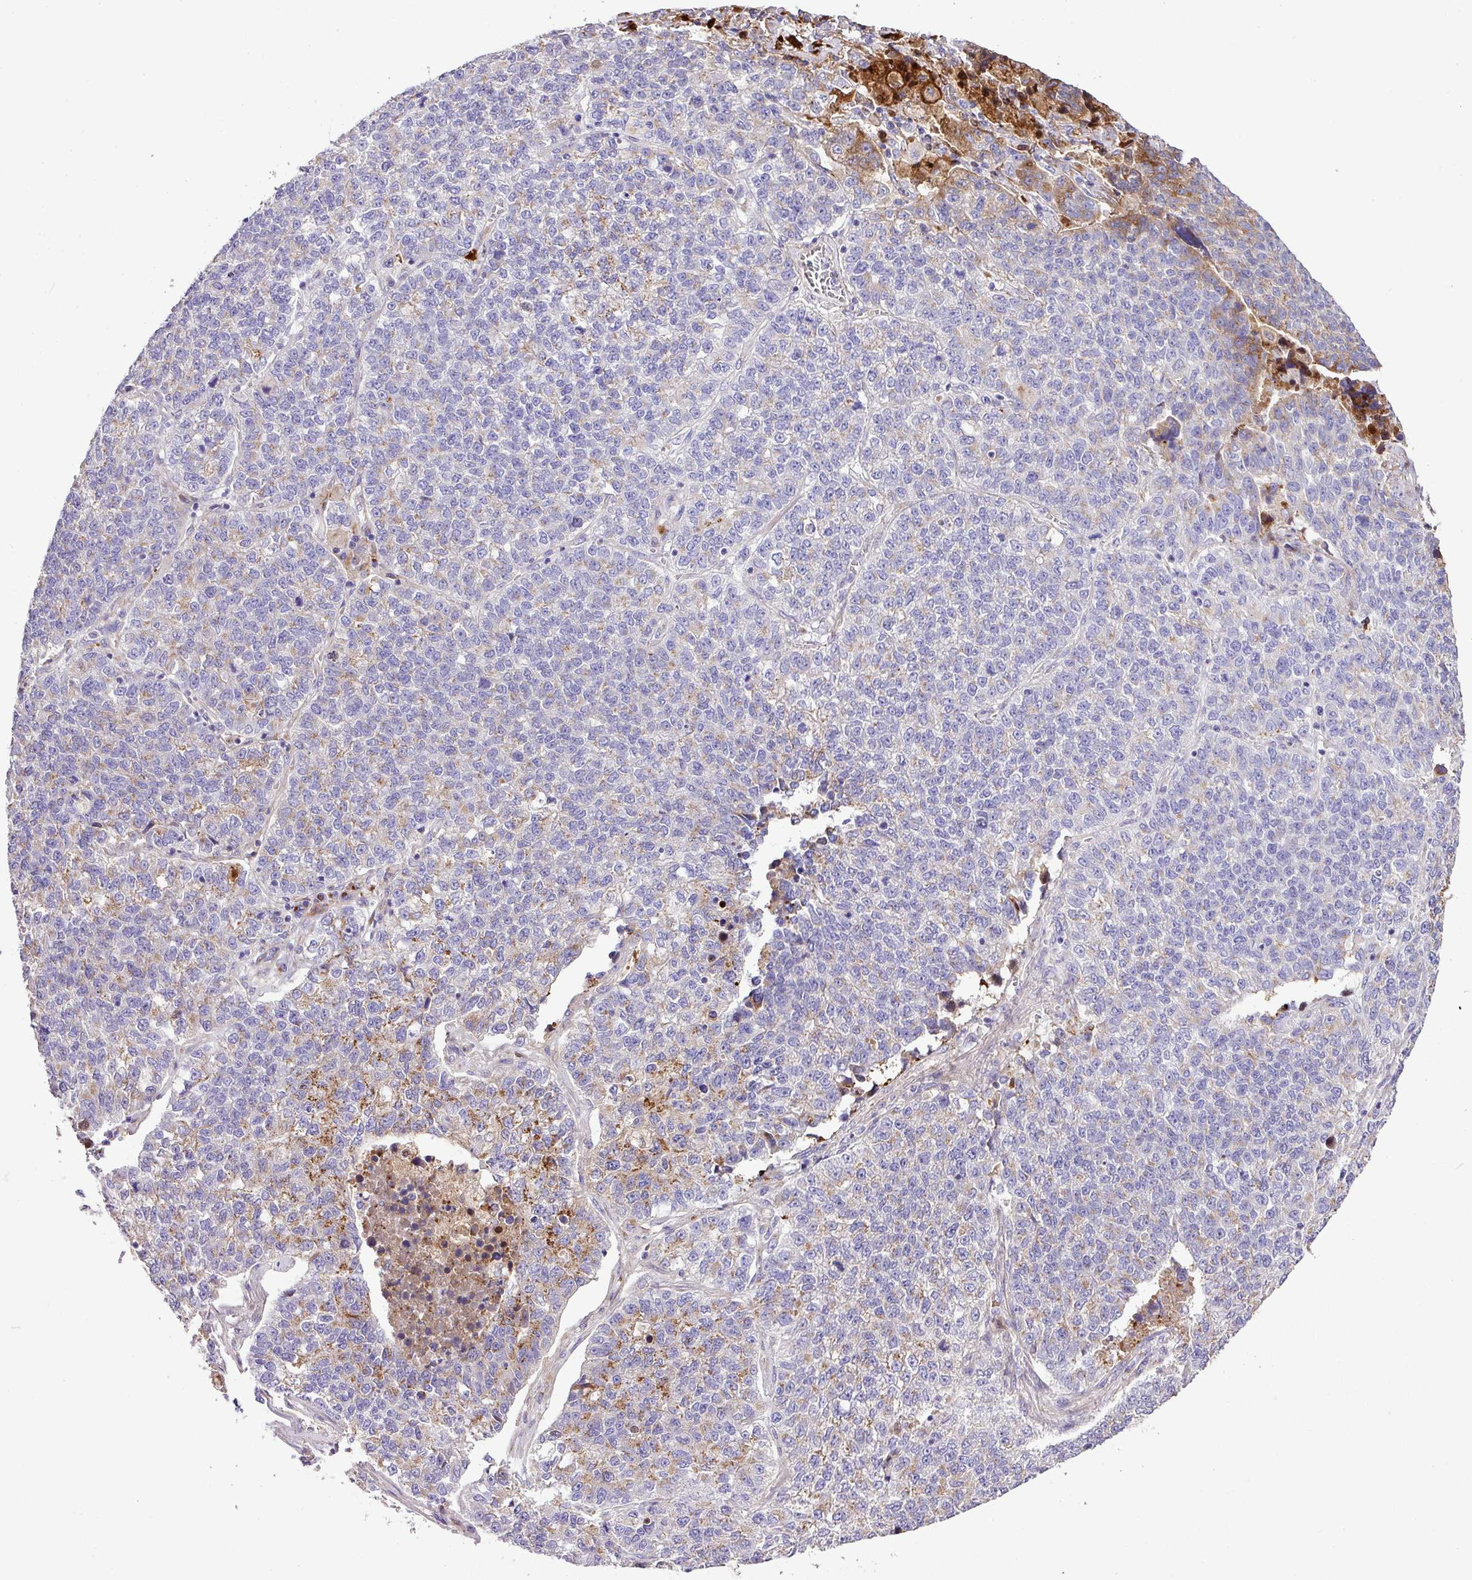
{"staining": {"intensity": "moderate", "quantity": "<25%", "location": "cytoplasmic/membranous"}, "tissue": "lung cancer", "cell_type": "Tumor cells", "image_type": "cancer", "snomed": [{"axis": "morphology", "description": "Adenocarcinoma, NOS"}, {"axis": "topography", "description": "Lung"}], "caption": "Immunohistochemical staining of lung cancer (adenocarcinoma) displays moderate cytoplasmic/membranous protein staining in approximately <25% of tumor cells. Nuclei are stained in blue.", "gene": "CTXN2", "patient": {"sex": "male", "age": 49}}